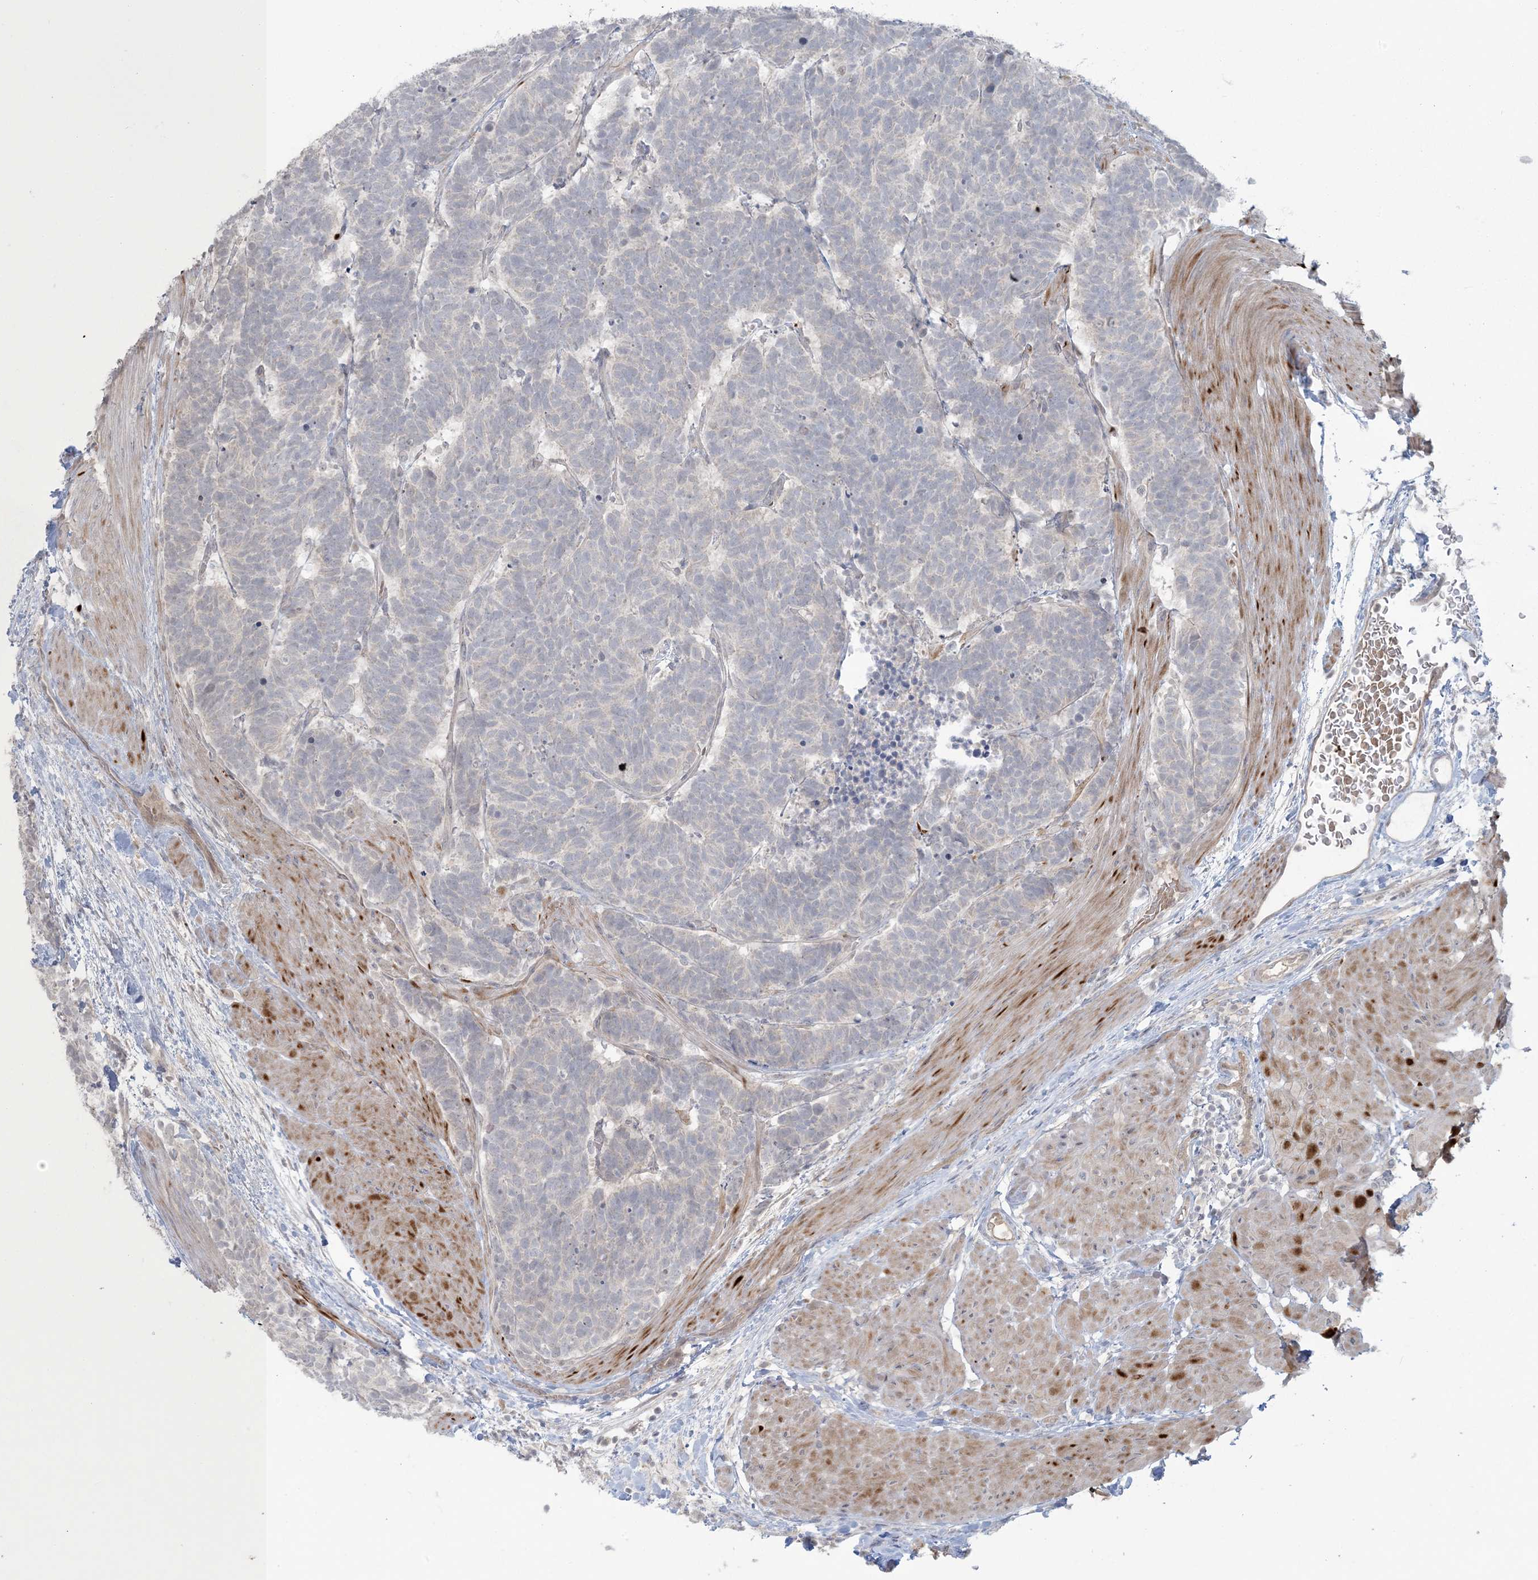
{"staining": {"intensity": "negative", "quantity": "none", "location": "none"}, "tissue": "carcinoid", "cell_type": "Tumor cells", "image_type": "cancer", "snomed": [{"axis": "morphology", "description": "Carcinoma, NOS"}, {"axis": "morphology", "description": "Carcinoid, malignant, NOS"}, {"axis": "topography", "description": "Urinary bladder"}], "caption": "IHC micrograph of neoplastic tissue: carcinoid stained with DAB (3,3'-diaminobenzidine) exhibits no significant protein positivity in tumor cells.", "gene": "NRBP2", "patient": {"sex": "male", "age": 57}}